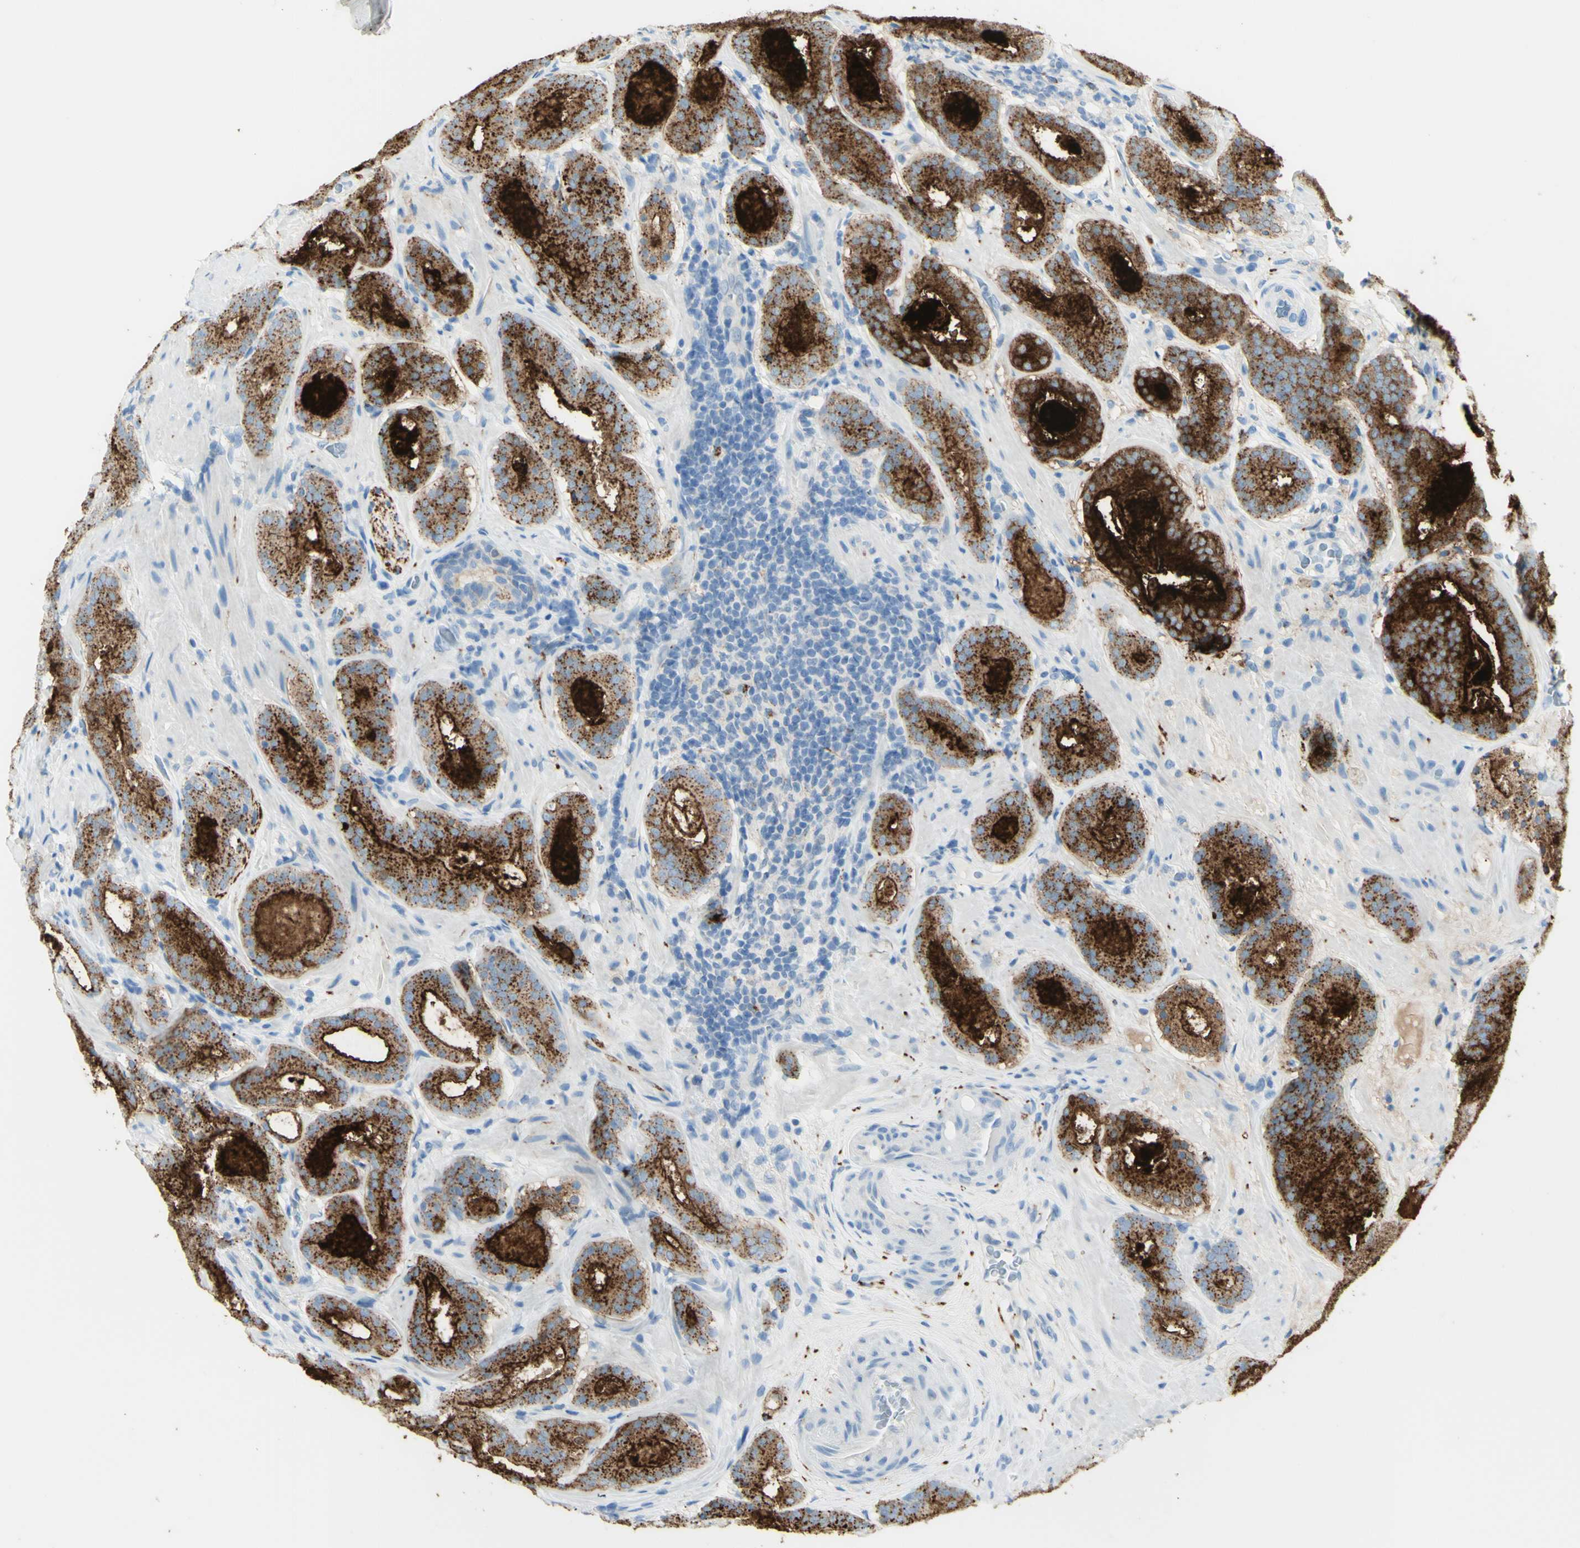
{"staining": {"intensity": "strong", "quantity": "25%-75%", "location": "cytoplasmic/membranous"}, "tissue": "prostate cancer", "cell_type": "Tumor cells", "image_type": "cancer", "snomed": [{"axis": "morphology", "description": "Adenocarcinoma, Low grade"}, {"axis": "topography", "description": "Prostate"}], "caption": "Immunohistochemistry micrograph of human low-grade adenocarcinoma (prostate) stained for a protein (brown), which exhibits high levels of strong cytoplasmic/membranous positivity in approximately 25%-75% of tumor cells.", "gene": "TSPAN1", "patient": {"sex": "male", "age": 69}}